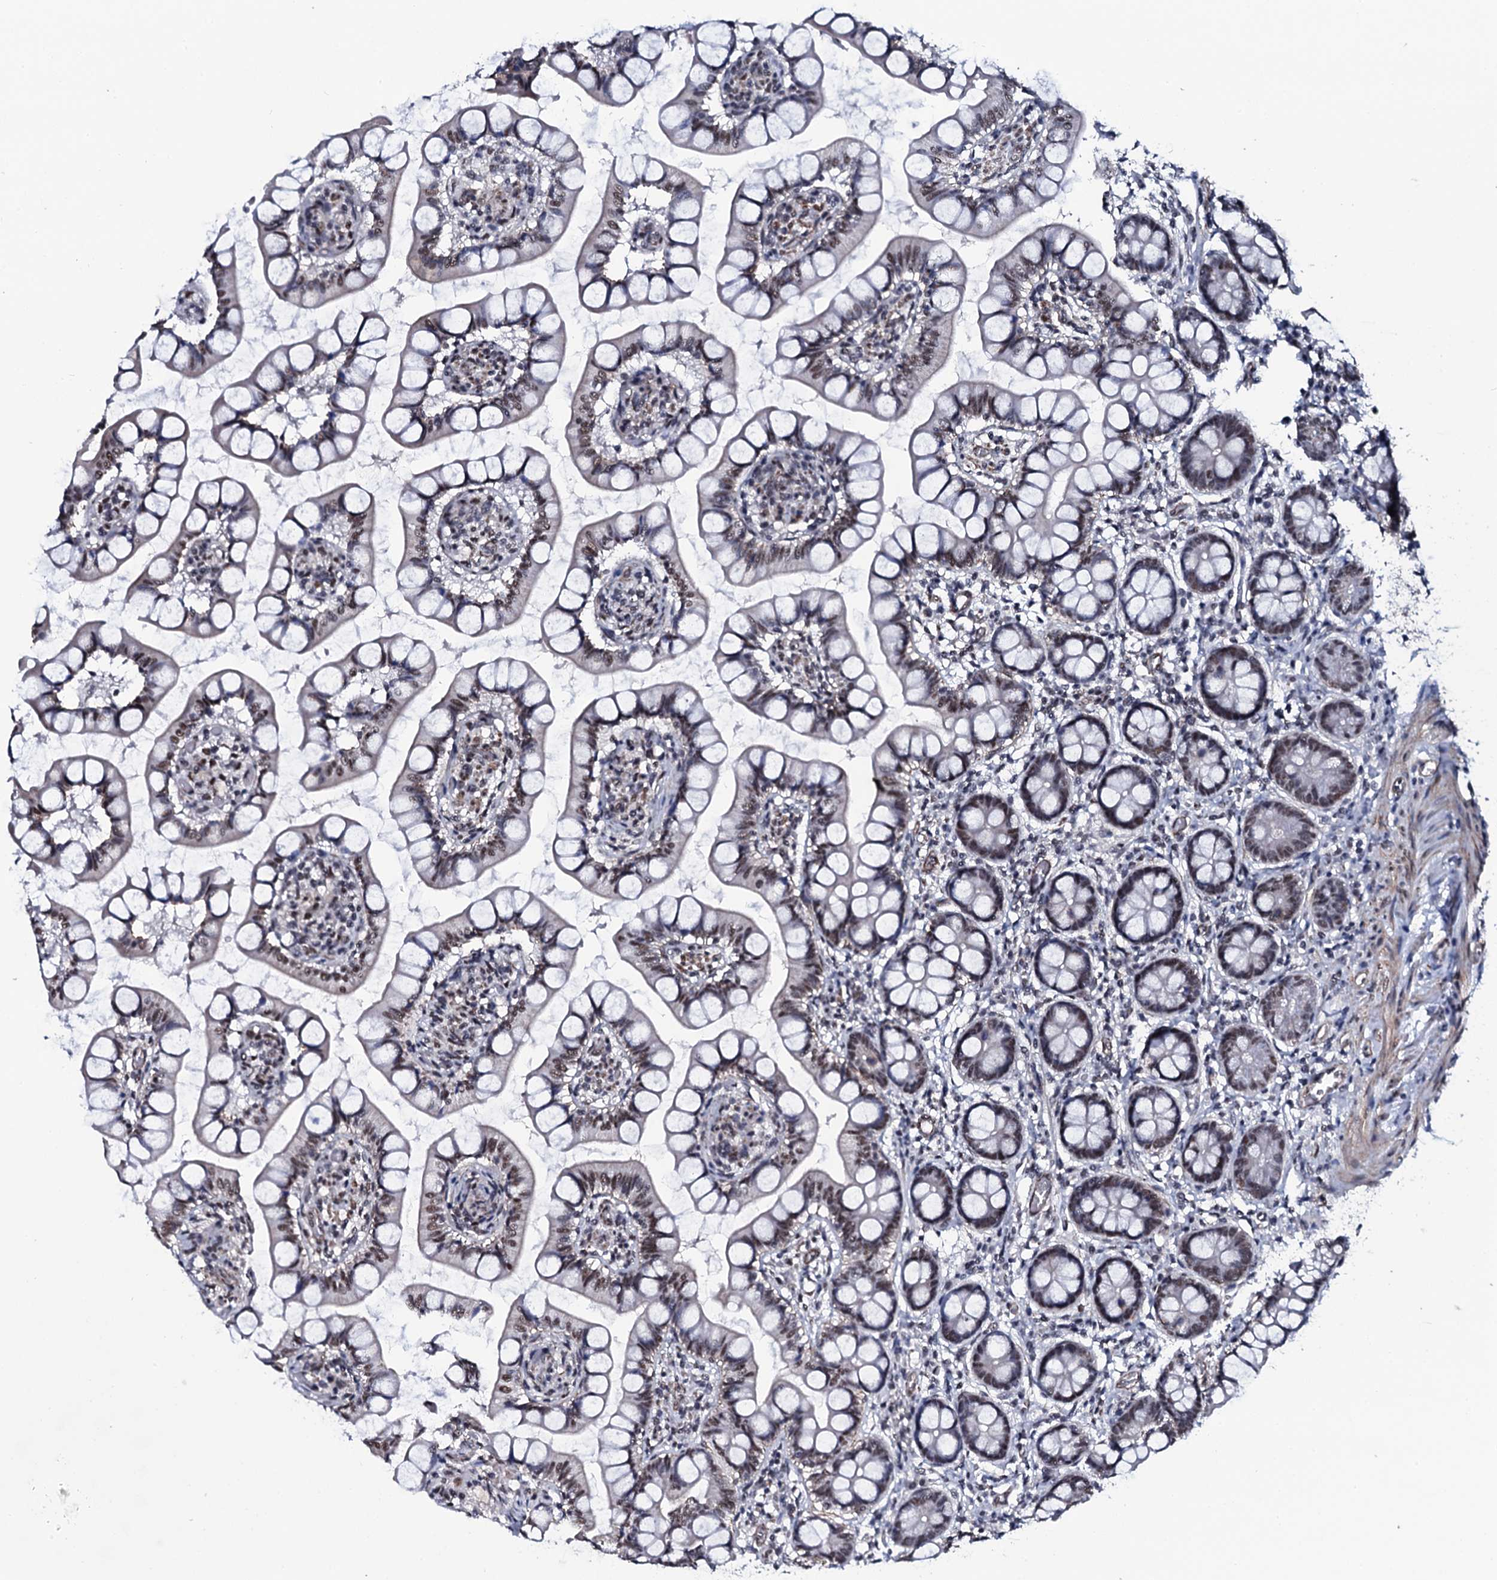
{"staining": {"intensity": "moderate", "quantity": "25%-75%", "location": "nuclear"}, "tissue": "small intestine", "cell_type": "Glandular cells", "image_type": "normal", "snomed": [{"axis": "morphology", "description": "Normal tissue, NOS"}, {"axis": "topography", "description": "Small intestine"}], "caption": "Small intestine was stained to show a protein in brown. There is medium levels of moderate nuclear positivity in approximately 25%-75% of glandular cells. The staining was performed using DAB (3,3'-diaminobenzidine) to visualize the protein expression in brown, while the nuclei were stained in blue with hematoxylin (Magnification: 20x).", "gene": "CWC15", "patient": {"sex": "male", "age": 52}}